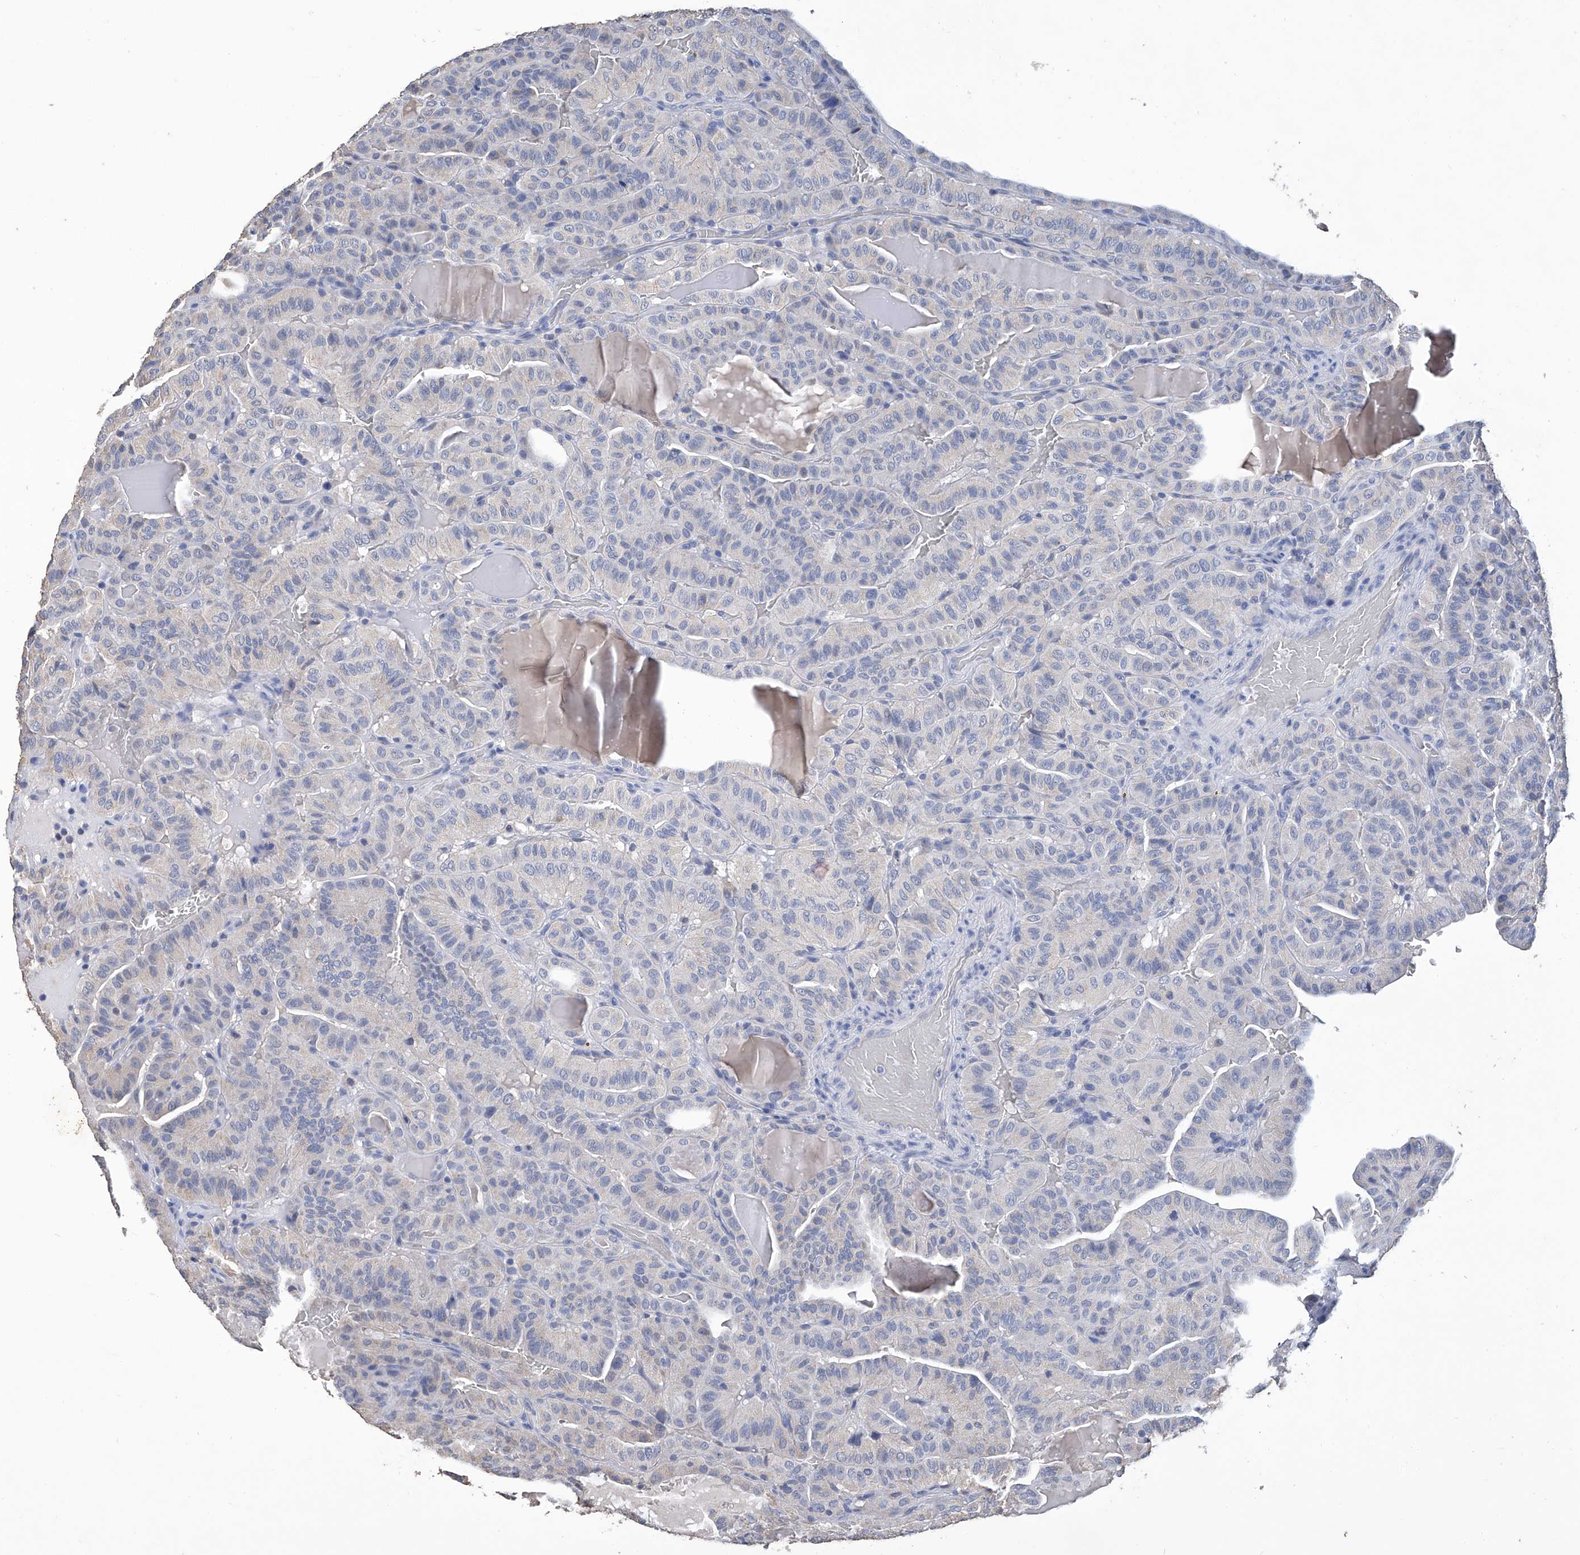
{"staining": {"intensity": "negative", "quantity": "none", "location": "none"}, "tissue": "thyroid cancer", "cell_type": "Tumor cells", "image_type": "cancer", "snomed": [{"axis": "morphology", "description": "Papillary adenocarcinoma, NOS"}, {"axis": "topography", "description": "Thyroid gland"}], "caption": "Tumor cells are negative for brown protein staining in thyroid cancer.", "gene": "GPT", "patient": {"sex": "male", "age": 77}}